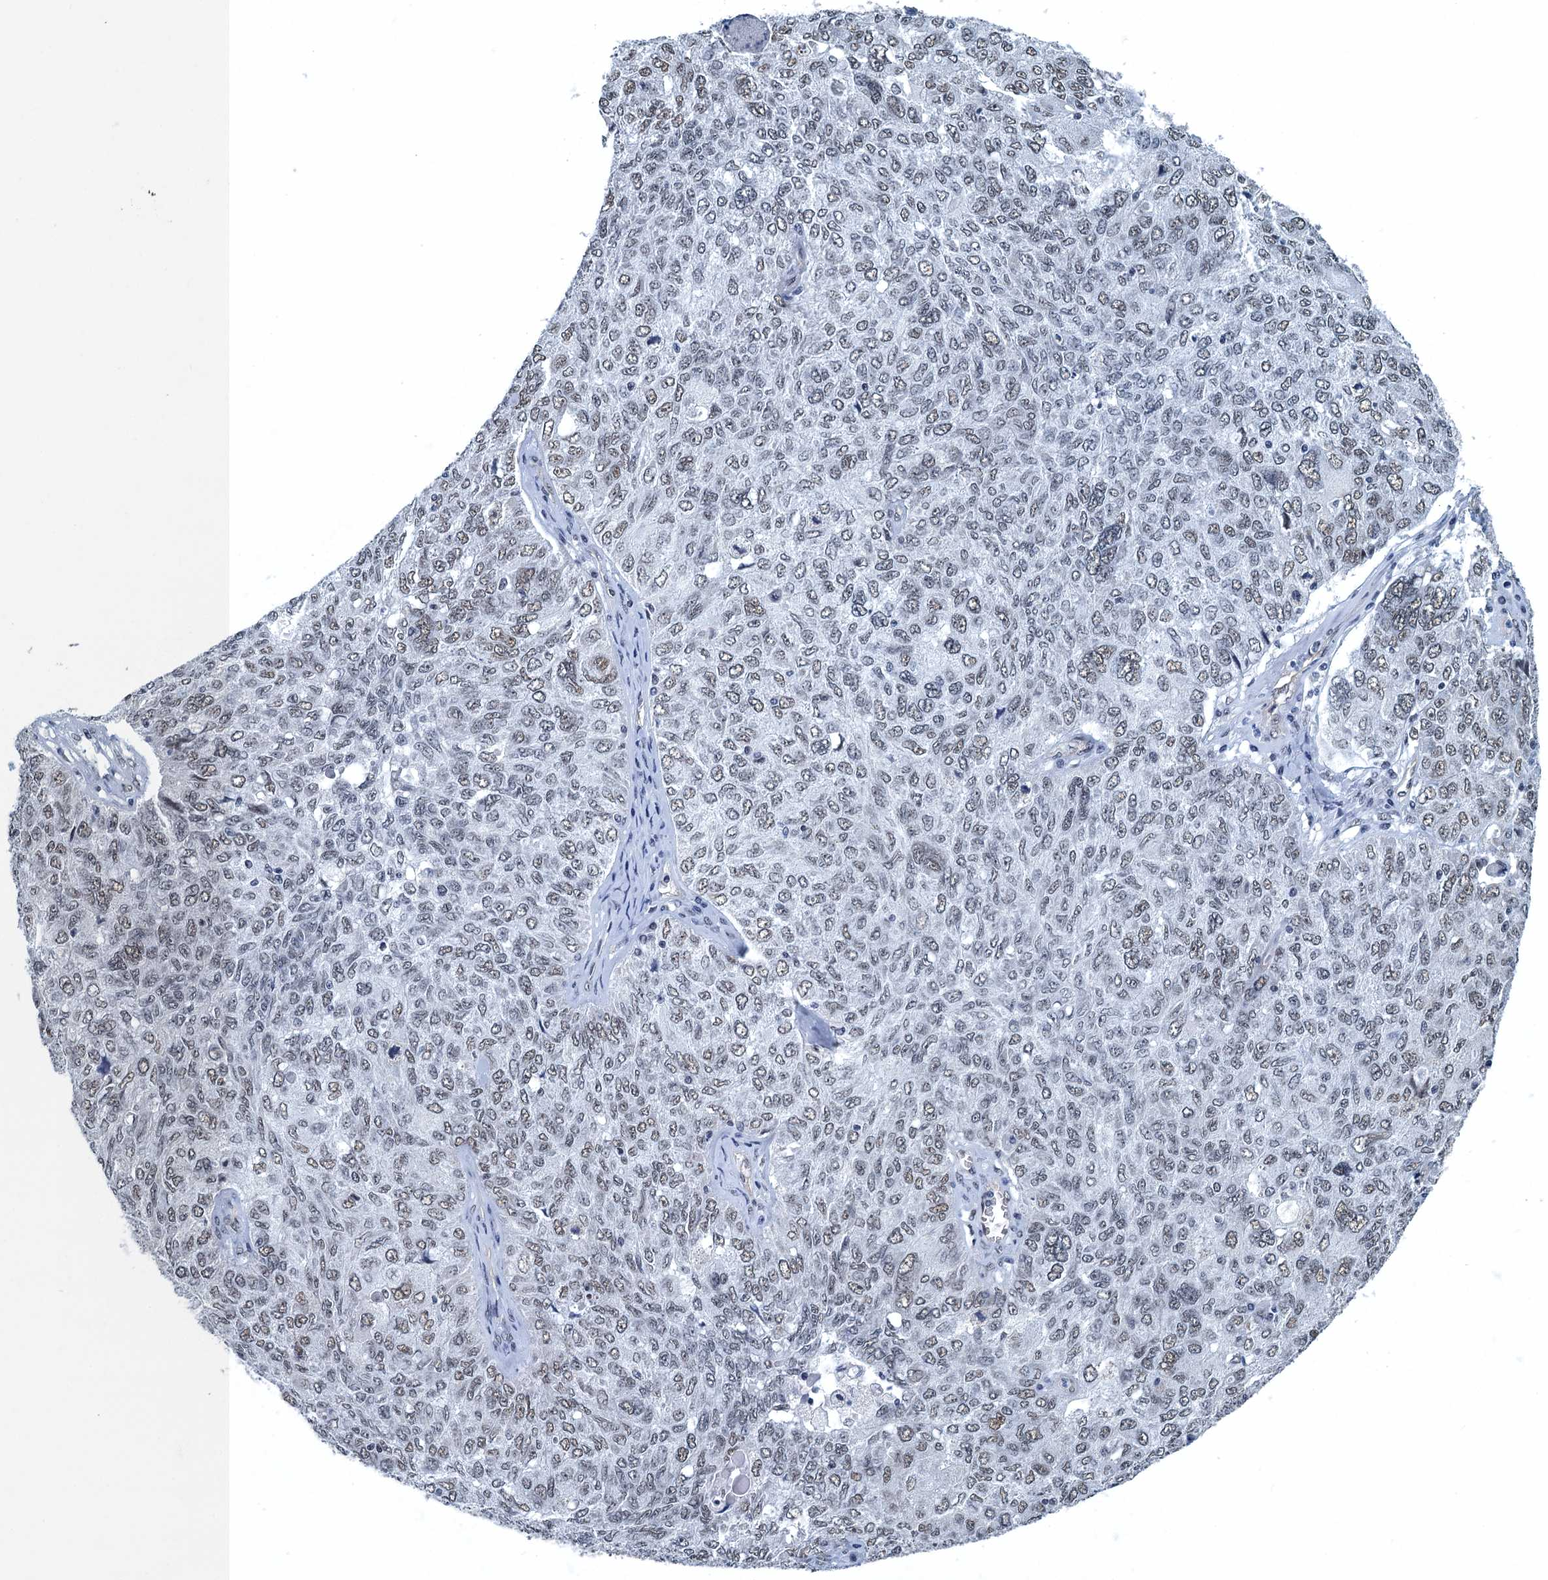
{"staining": {"intensity": "weak", "quantity": "25%-75%", "location": "nuclear"}, "tissue": "ovarian cancer", "cell_type": "Tumor cells", "image_type": "cancer", "snomed": [{"axis": "morphology", "description": "Carcinoma, endometroid"}, {"axis": "topography", "description": "Ovary"}], "caption": "Ovarian cancer (endometroid carcinoma) stained with a brown dye shows weak nuclear positive expression in approximately 25%-75% of tumor cells.", "gene": "GADL1", "patient": {"sex": "female", "age": 62}}